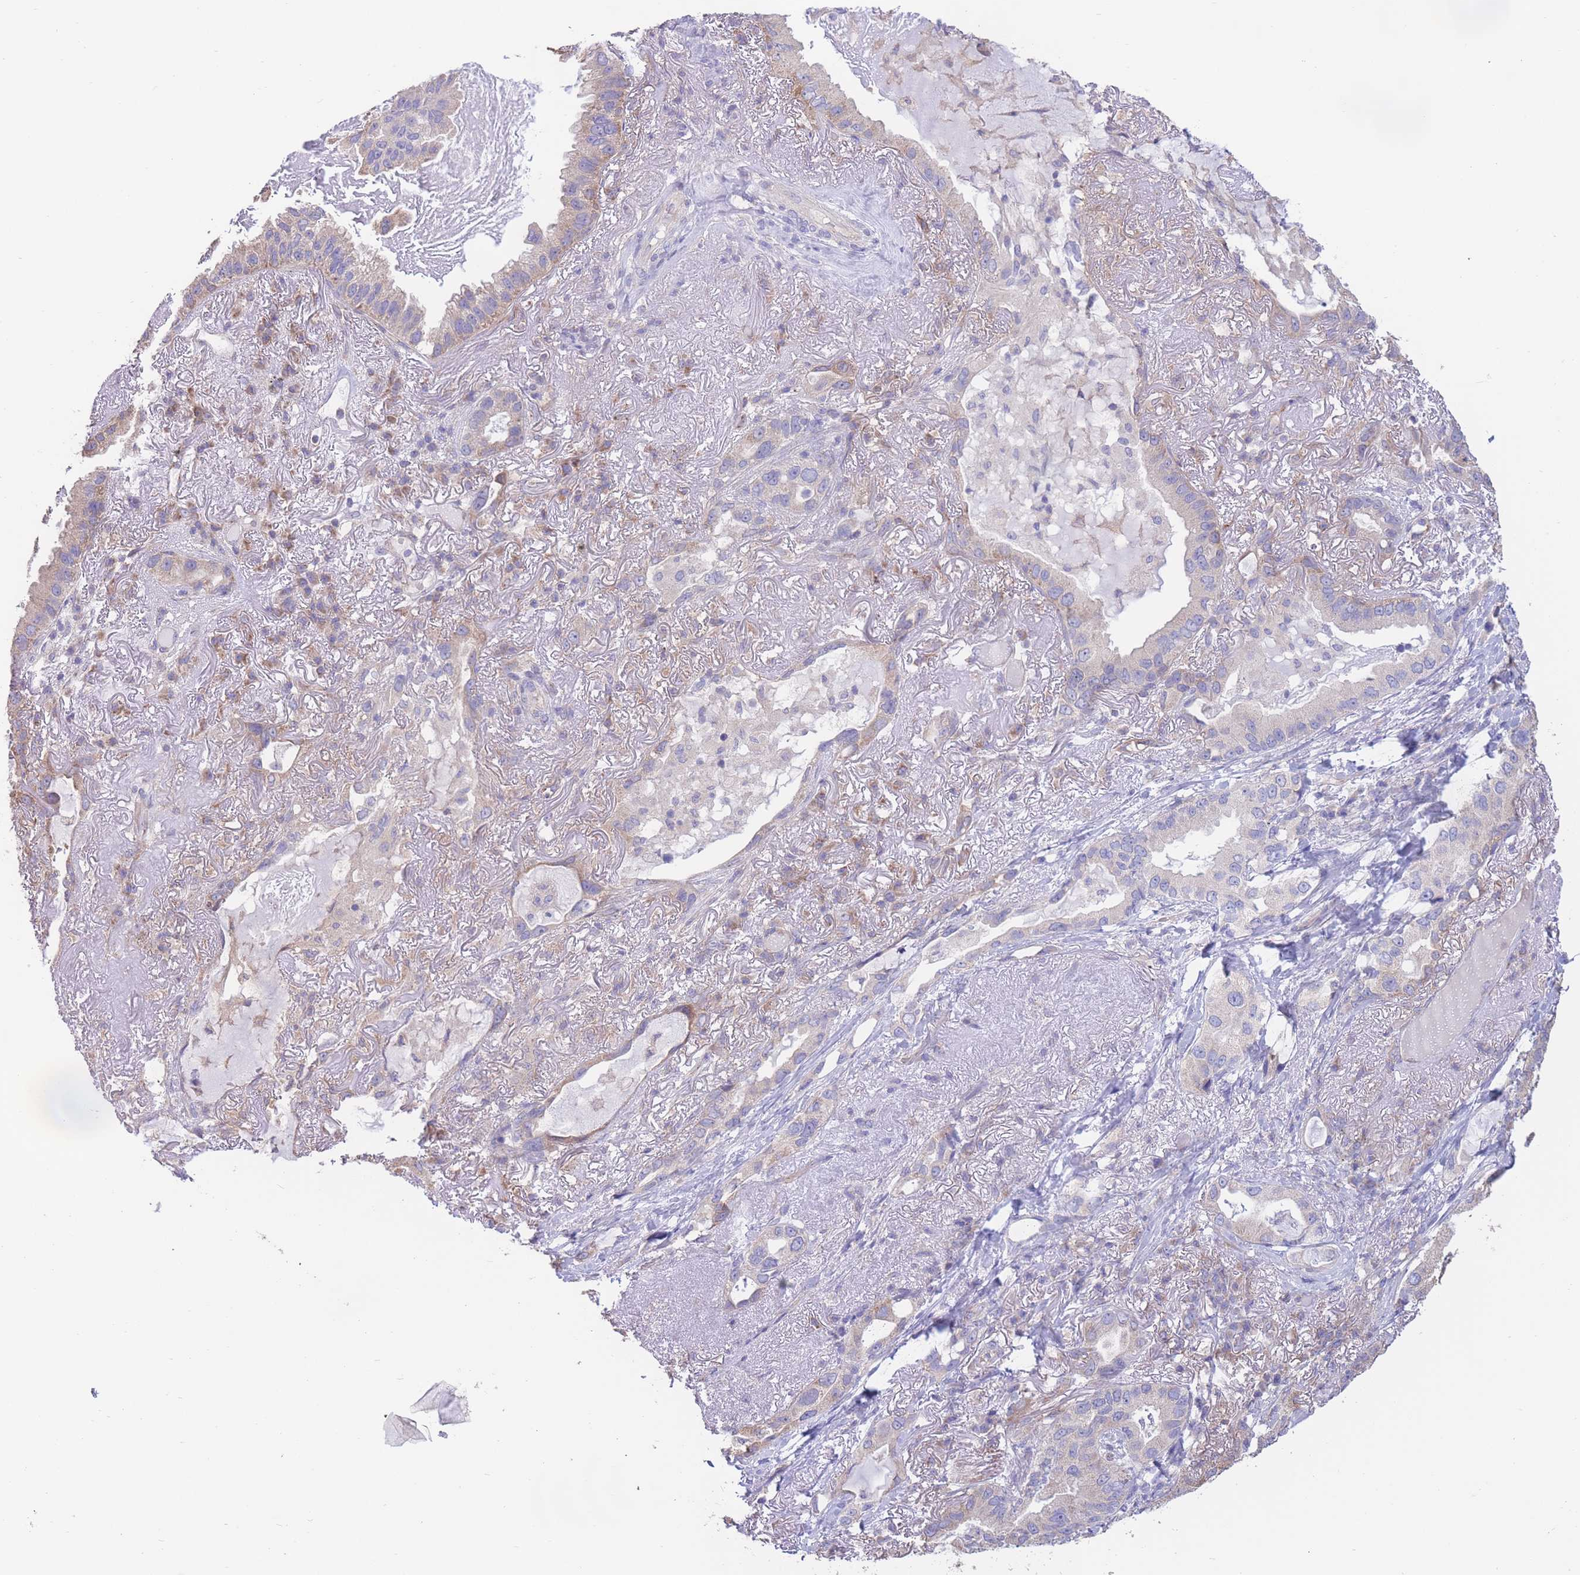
{"staining": {"intensity": "moderate", "quantity": "<25%", "location": "cytoplasmic/membranous"}, "tissue": "lung cancer", "cell_type": "Tumor cells", "image_type": "cancer", "snomed": [{"axis": "morphology", "description": "Adenocarcinoma, NOS"}, {"axis": "topography", "description": "Lung"}], "caption": "There is low levels of moderate cytoplasmic/membranous staining in tumor cells of lung adenocarcinoma, as demonstrated by immunohistochemical staining (brown color).", "gene": "ALS2CL", "patient": {"sex": "female", "age": 69}}